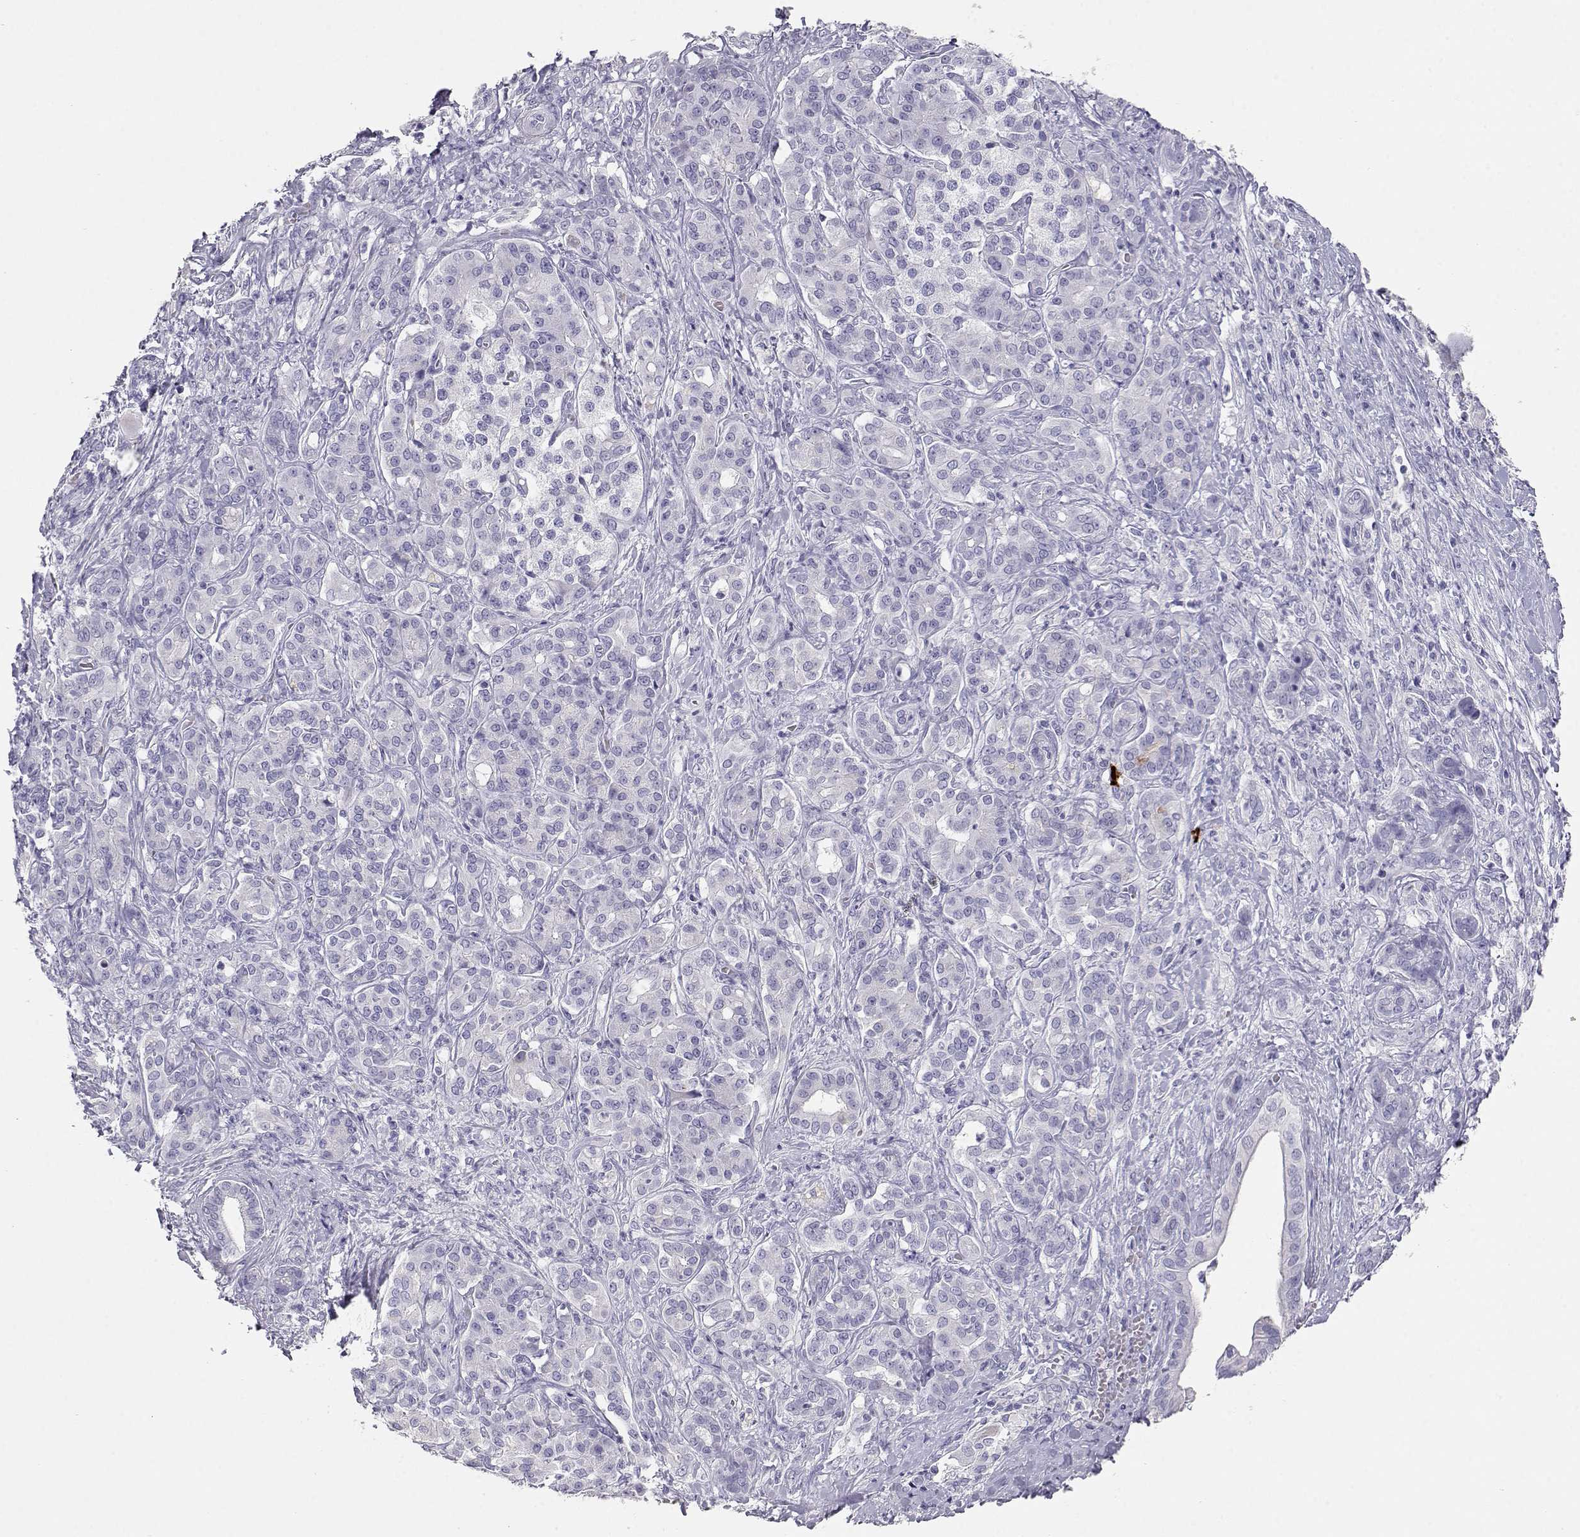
{"staining": {"intensity": "negative", "quantity": "none", "location": "none"}, "tissue": "pancreatic cancer", "cell_type": "Tumor cells", "image_type": "cancer", "snomed": [{"axis": "morphology", "description": "Normal tissue, NOS"}, {"axis": "morphology", "description": "Inflammation, NOS"}, {"axis": "morphology", "description": "Adenocarcinoma, NOS"}, {"axis": "topography", "description": "Pancreas"}], "caption": "DAB (3,3'-diaminobenzidine) immunohistochemical staining of pancreatic cancer demonstrates no significant positivity in tumor cells.", "gene": "GPR174", "patient": {"sex": "male", "age": 57}}